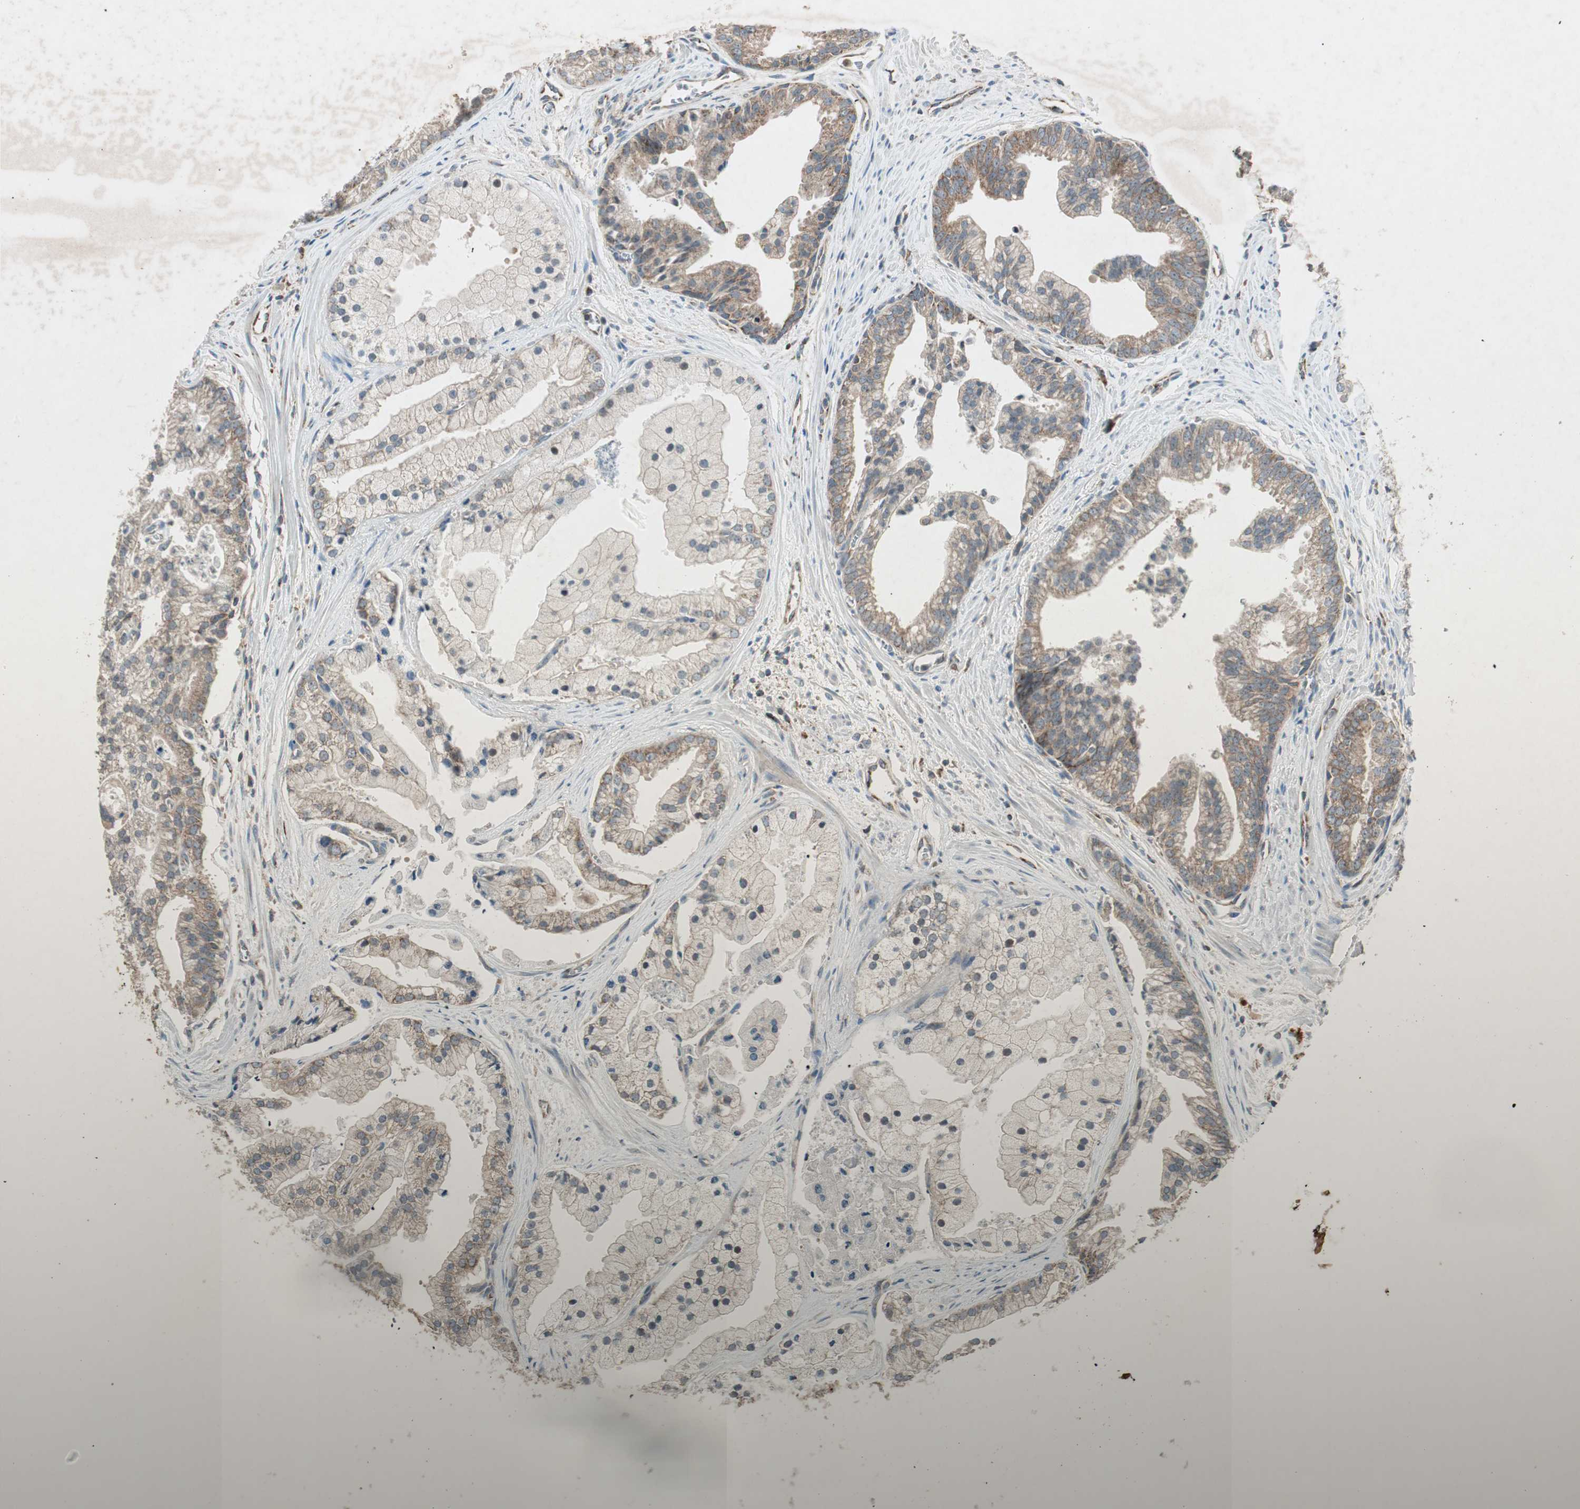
{"staining": {"intensity": "moderate", "quantity": "25%-75%", "location": "cytoplasmic/membranous"}, "tissue": "prostate cancer", "cell_type": "Tumor cells", "image_type": "cancer", "snomed": [{"axis": "morphology", "description": "Adenocarcinoma, High grade"}, {"axis": "topography", "description": "Prostate"}], "caption": "Tumor cells demonstrate moderate cytoplasmic/membranous staining in about 25%-75% of cells in prostate cancer. The staining is performed using DAB brown chromogen to label protein expression. The nuclei are counter-stained blue using hematoxylin.", "gene": "CHADL", "patient": {"sex": "male", "age": 67}}